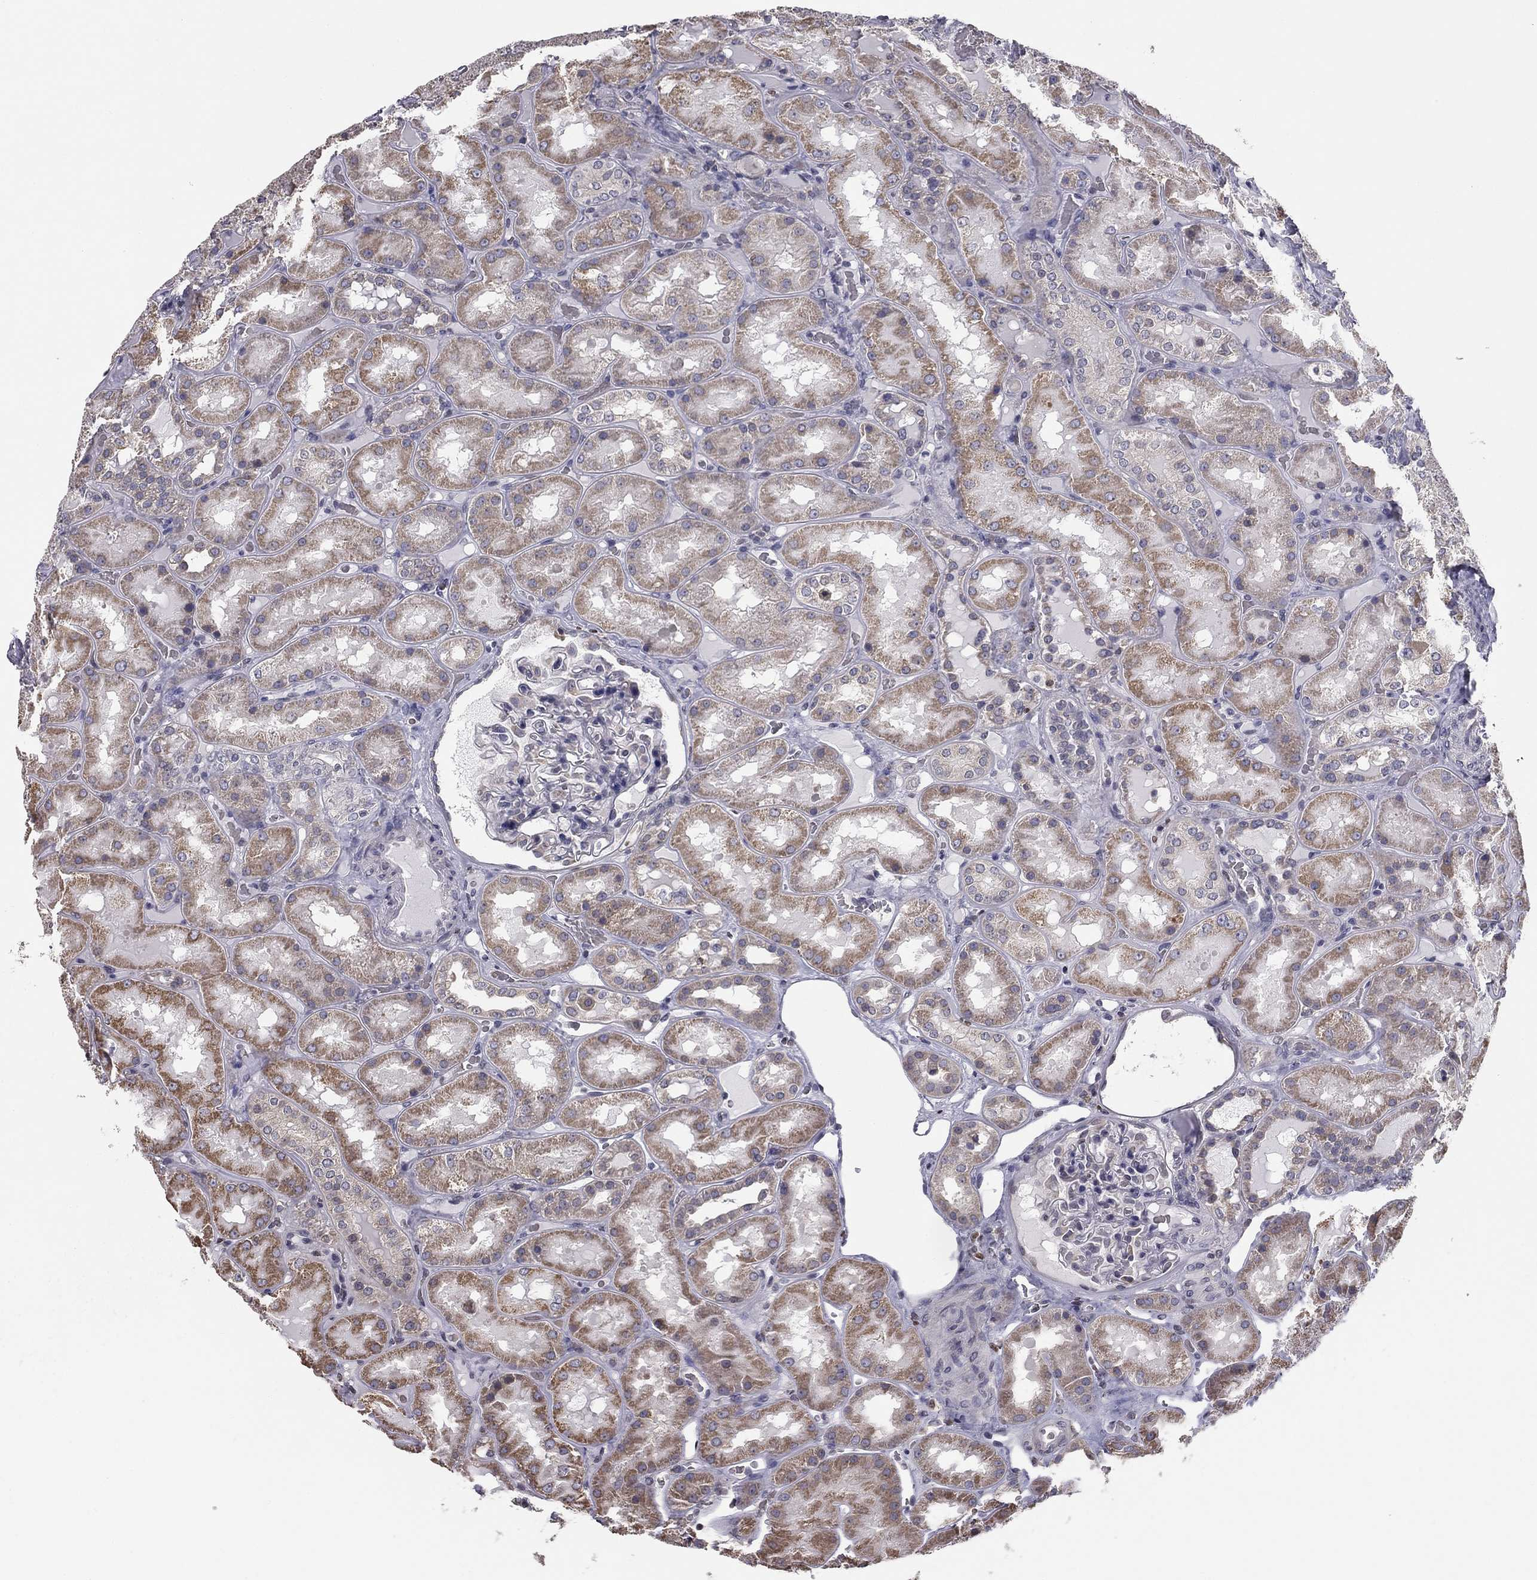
{"staining": {"intensity": "negative", "quantity": "none", "location": "none"}, "tissue": "kidney", "cell_type": "Cells in glomeruli", "image_type": "normal", "snomed": [{"axis": "morphology", "description": "Normal tissue, NOS"}, {"axis": "topography", "description": "Kidney"}], "caption": "Protein analysis of unremarkable kidney displays no significant expression in cells in glomeruli. (Immunohistochemistry (ihc), brightfield microscopy, high magnification).", "gene": "HSPB2", "patient": {"sex": "male", "age": 73}}